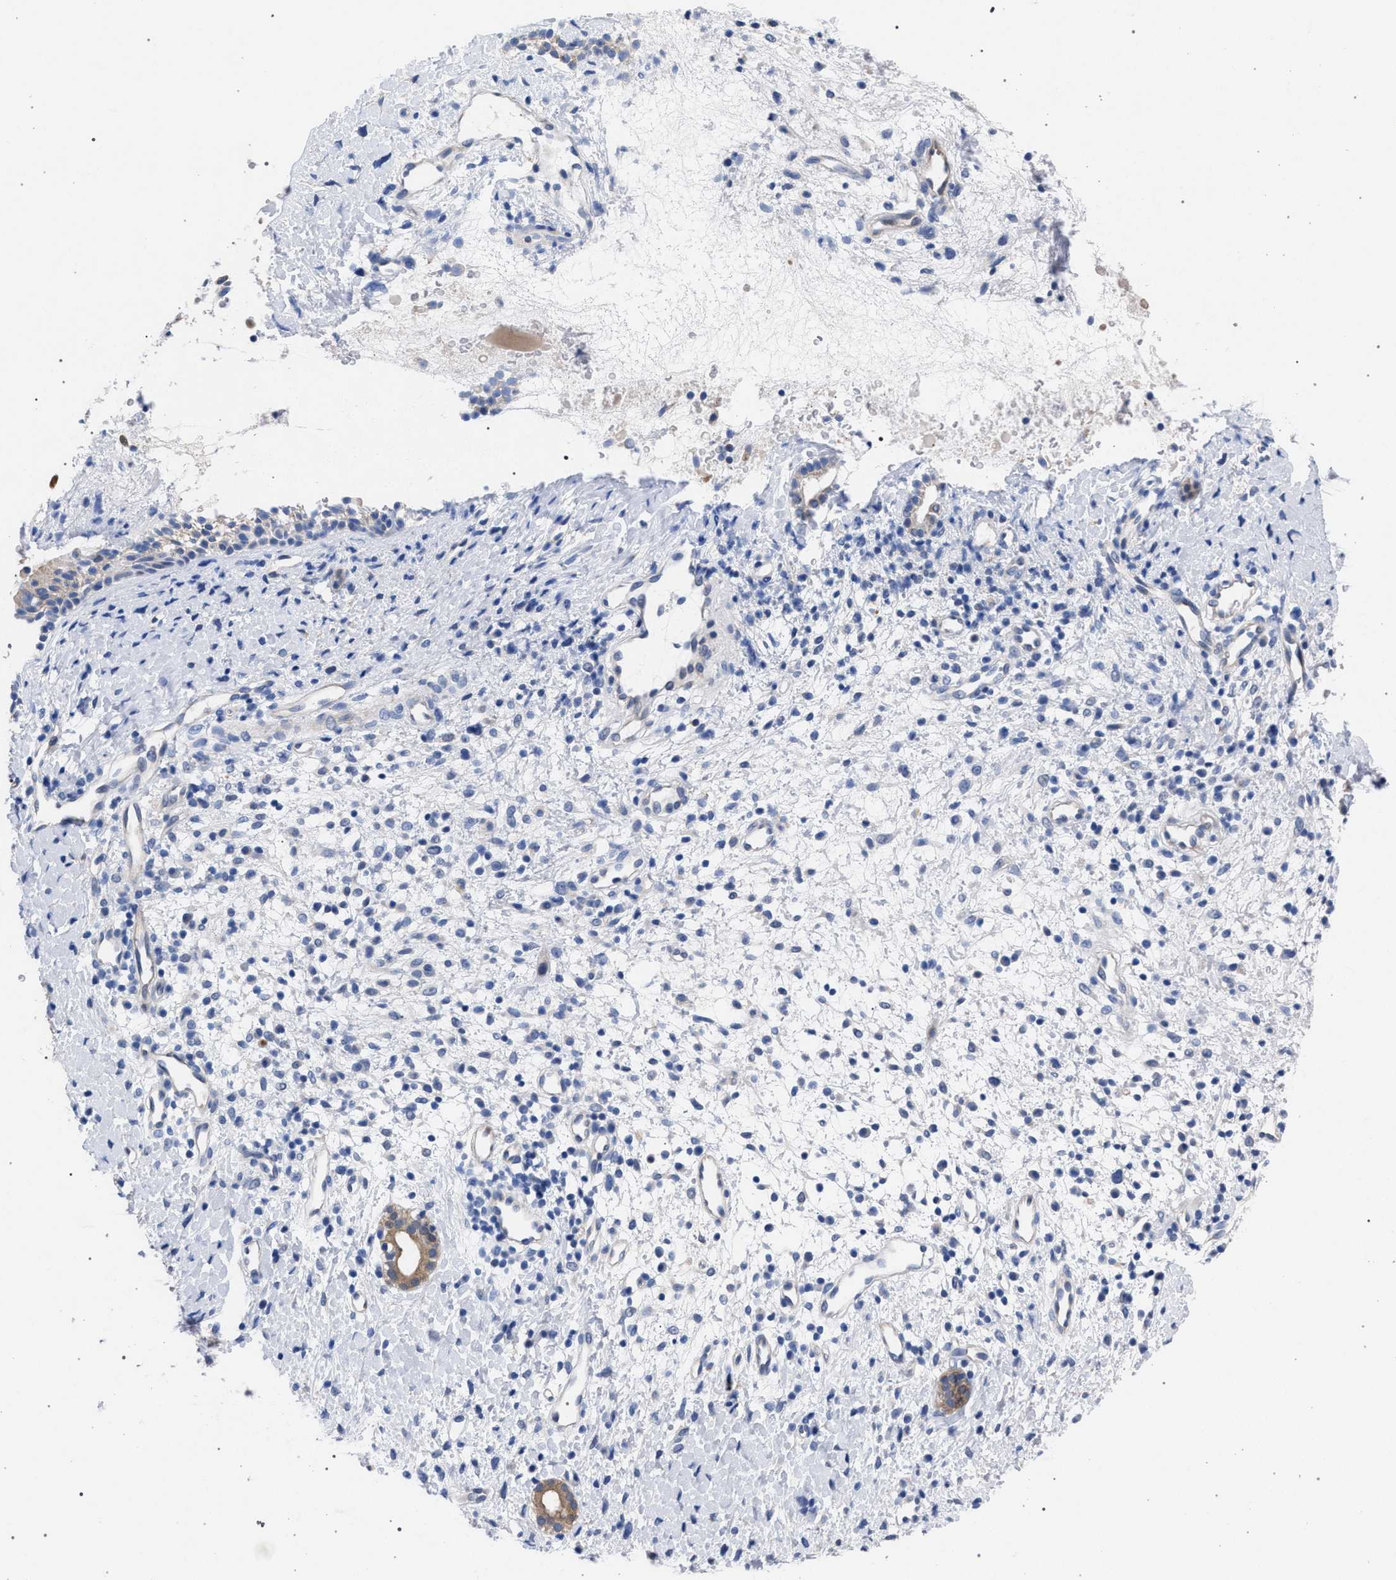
{"staining": {"intensity": "negative", "quantity": "none", "location": "none"}, "tissue": "nasopharynx", "cell_type": "Respiratory epithelial cells", "image_type": "normal", "snomed": [{"axis": "morphology", "description": "Normal tissue, NOS"}, {"axis": "topography", "description": "Nasopharynx"}], "caption": "This is a histopathology image of immunohistochemistry (IHC) staining of normal nasopharynx, which shows no expression in respiratory epithelial cells.", "gene": "GMPR", "patient": {"sex": "male", "age": 22}}